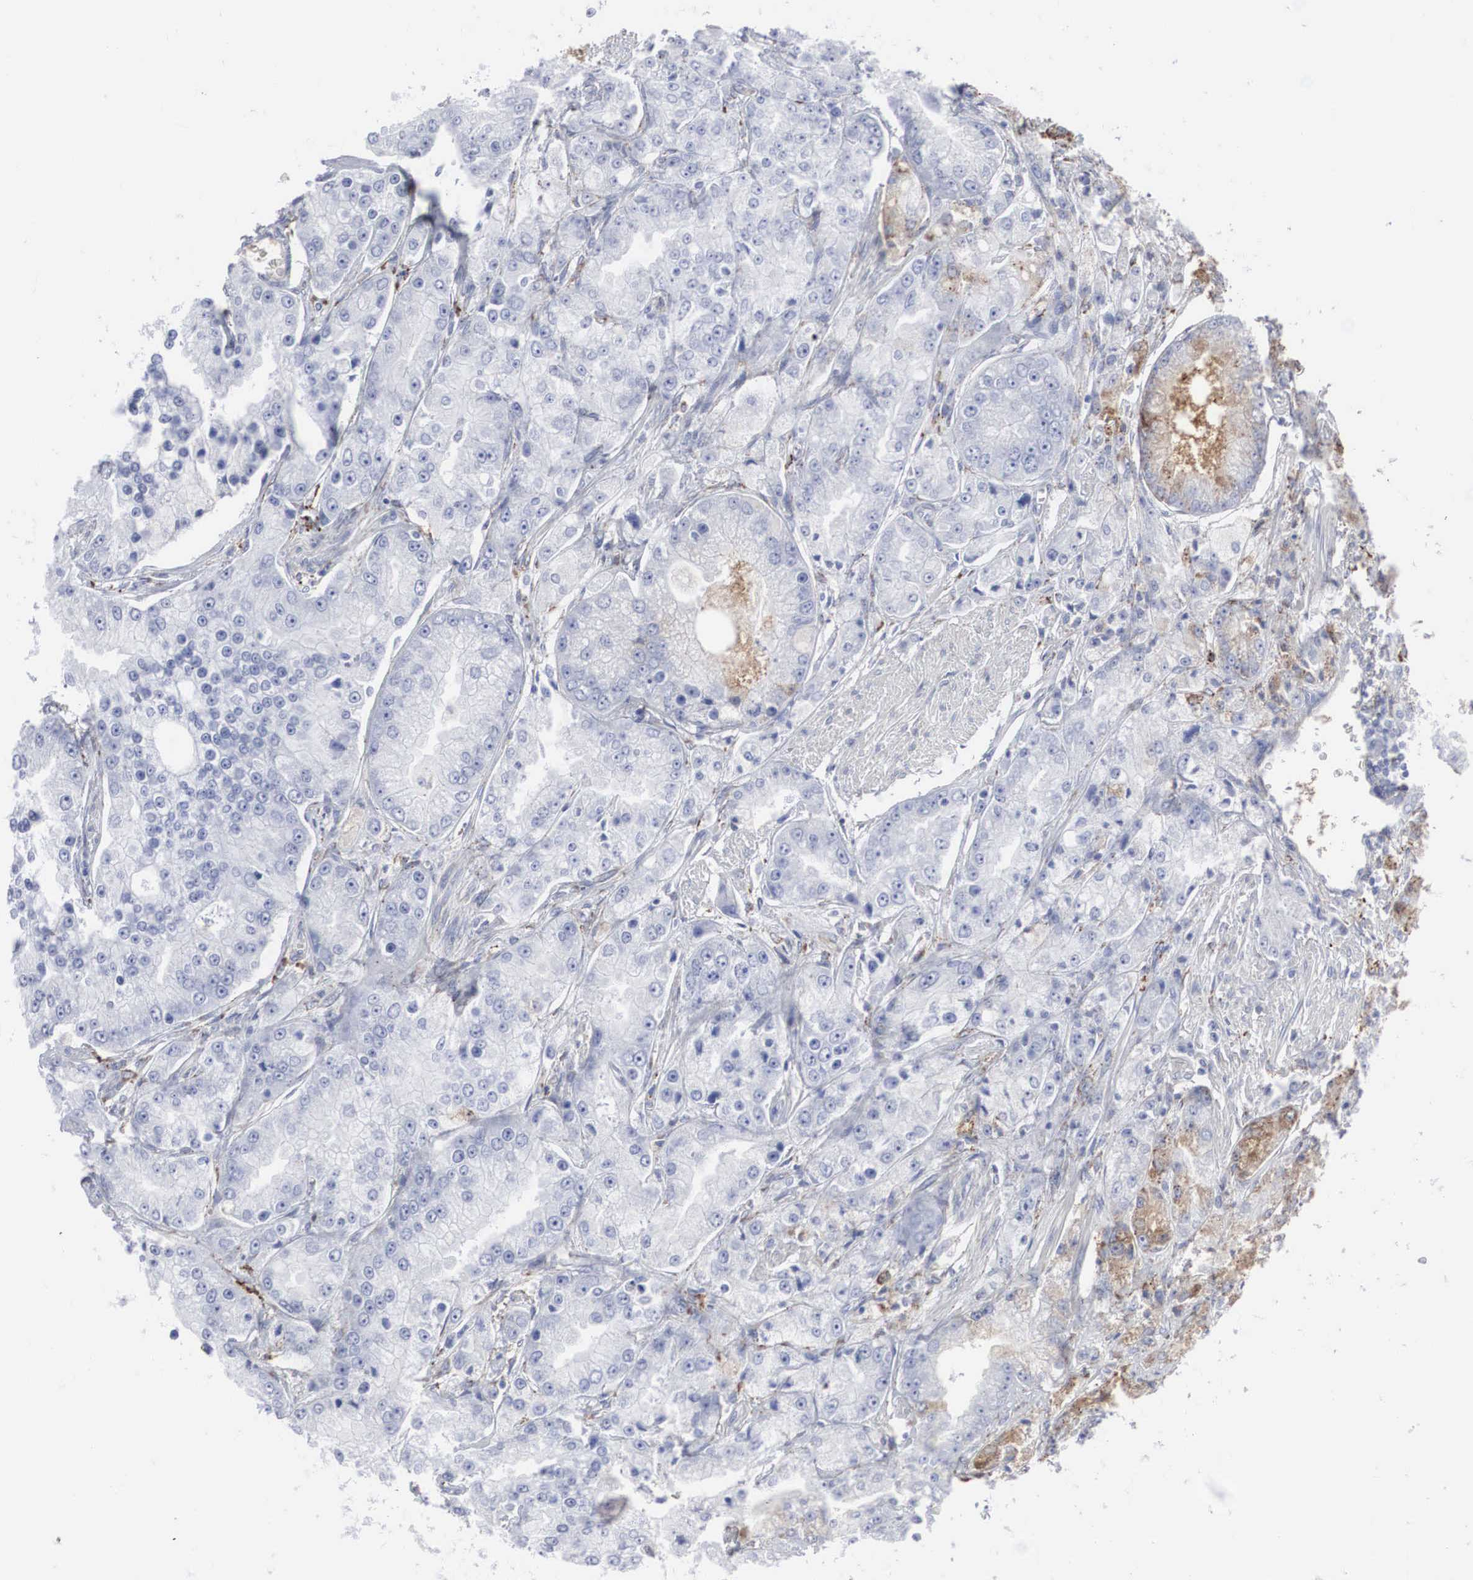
{"staining": {"intensity": "weak", "quantity": "<25%", "location": "cytoplasmic/membranous"}, "tissue": "prostate cancer", "cell_type": "Tumor cells", "image_type": "cancer", "snomed": [{"axis": "morphology", "description": "Adenocarcinoma, Medium grade"}, {"axis": "topography", "description": "Prostate"}], "caption": "Micrograph shows no protein positivity in tumor cells of prostate medium-grade adenocarcinoma tissue.", "gene": "LGALS3BP", "patient": {"sex": "male", "age": 72}}